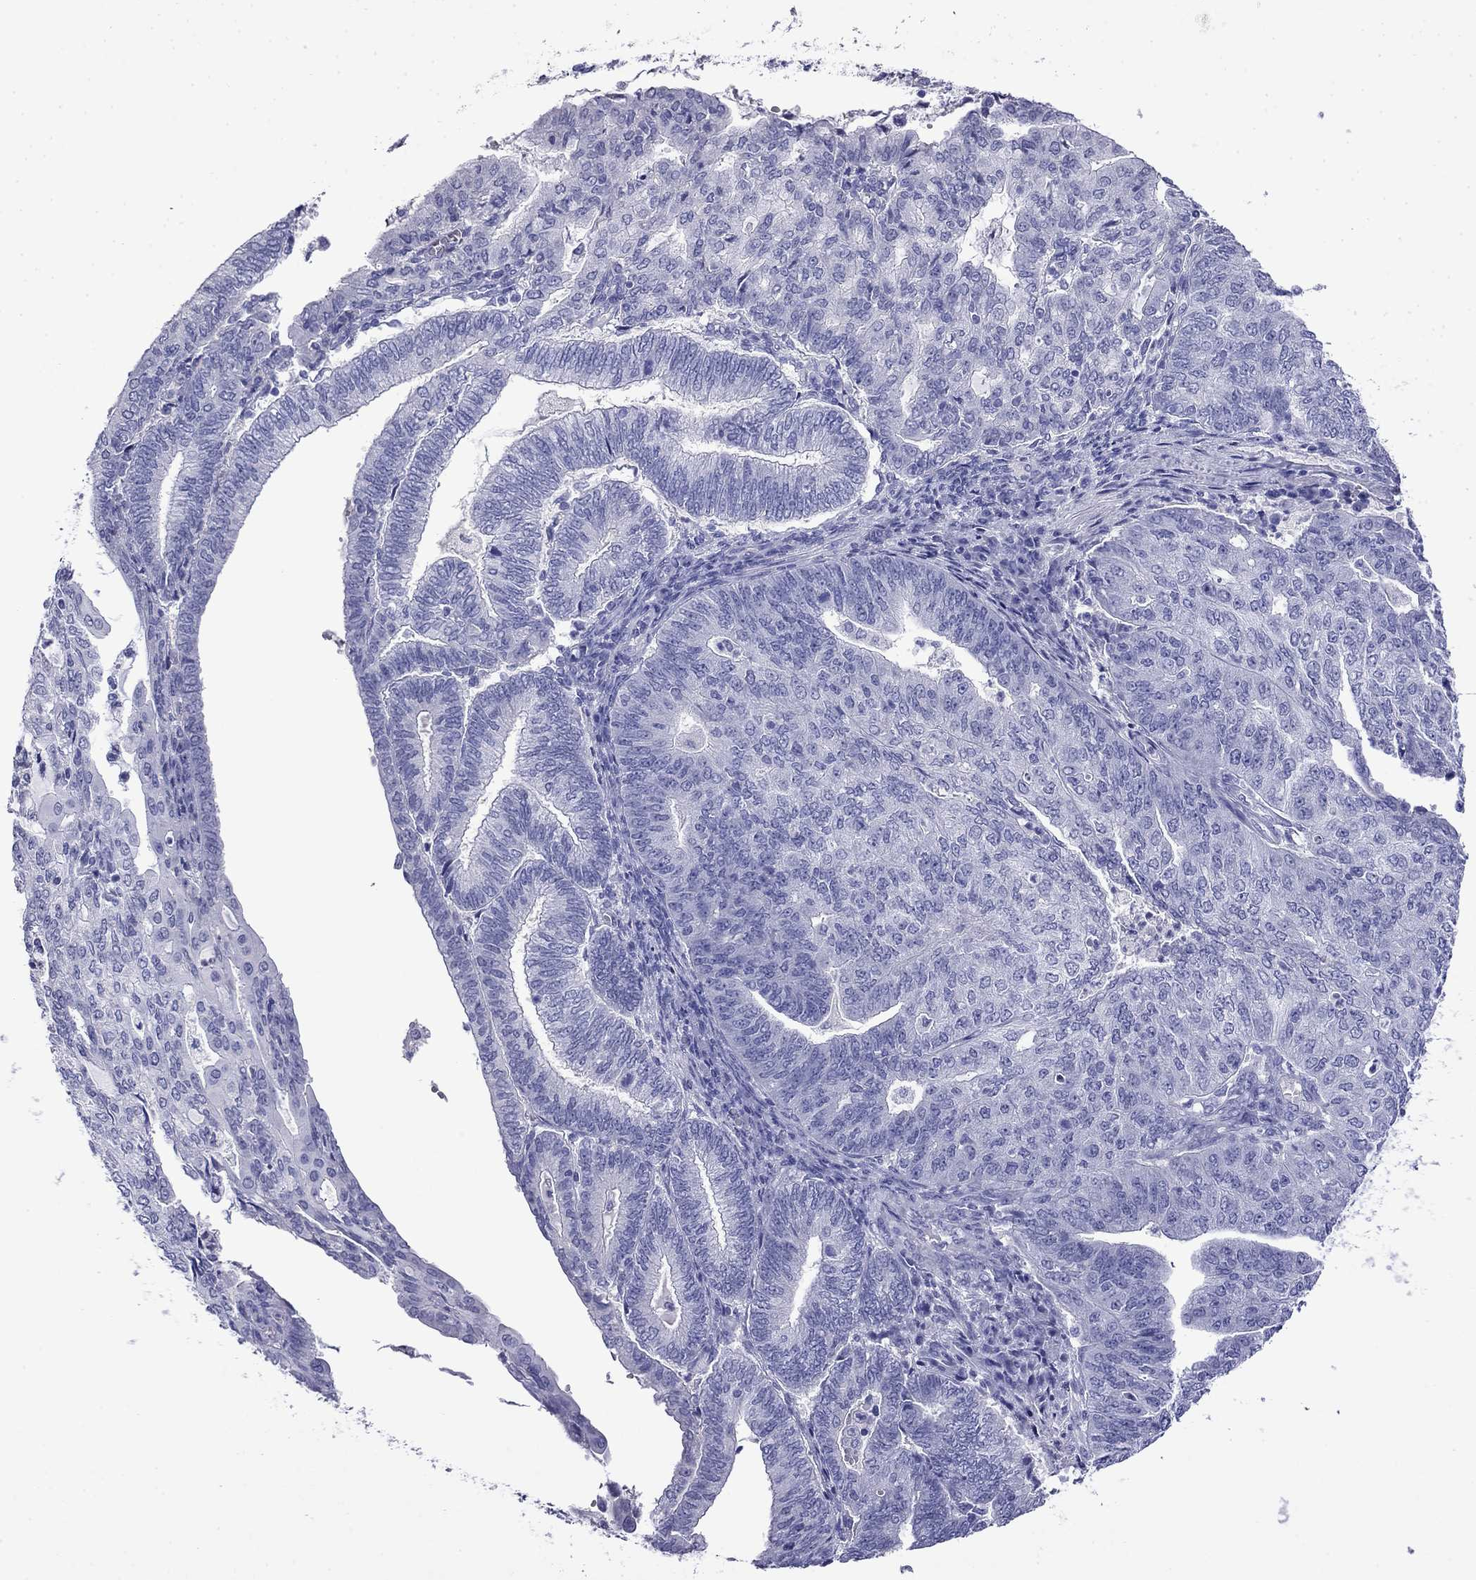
{"staining": {"intensity": "negative", "quantity": "none", "location": "none"}, "tissue": "endometrial cancer", "cell_type": "Tumor cells", "image_type": "cancer", "snomed": [{"axis": "morphology", "description": "Adenocarcinoma, NOS"}, {"axis": "topography", "description": "Endometrium"}], "caption": "Immunohistochemical staining of endometrial cancer displays no significant staining in tumor cells.", "gene": "MYO15A", "patient": {"sex": "female", "age": 82}}